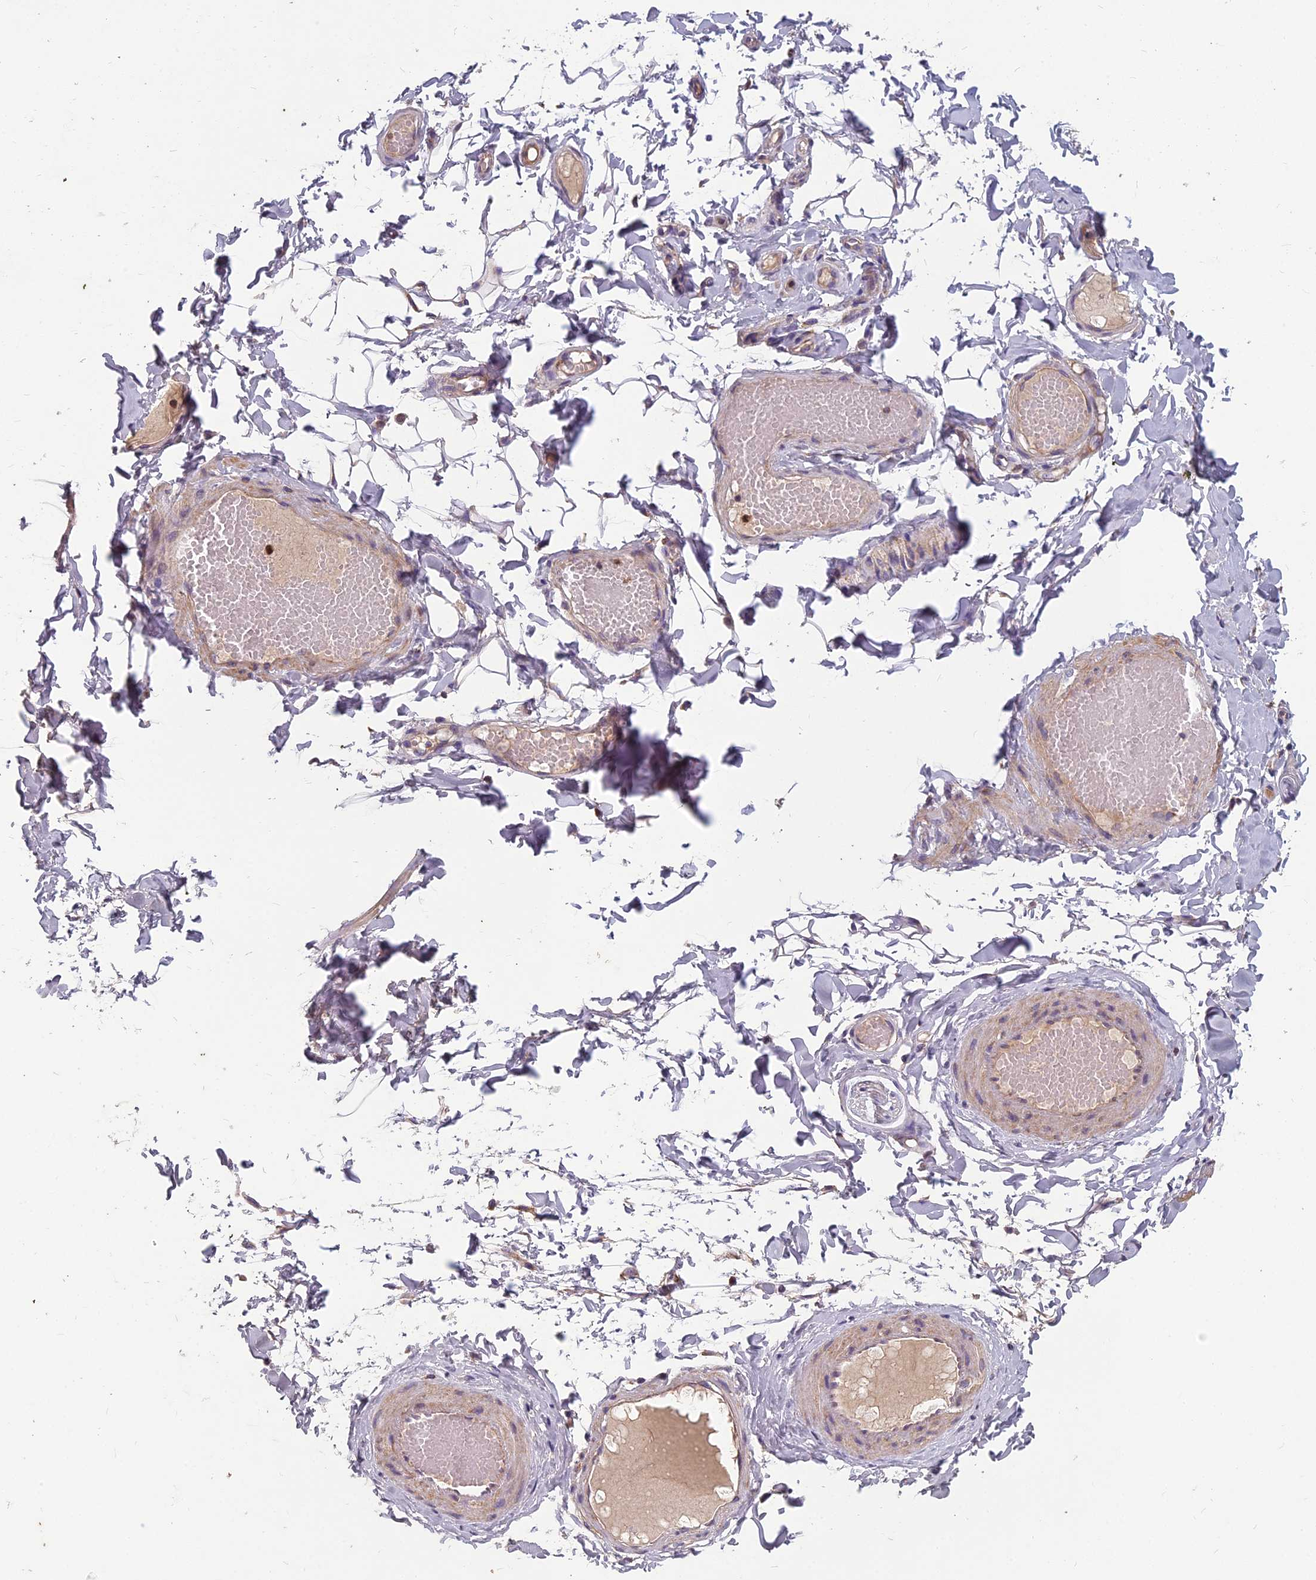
{"staining": {"intensity": "negative", "quantity": "none", "location": "none"}, "tissue": "adipose tissue", "cell_type": "Adipocytes", "image_type": "normal", "snomed": [{"axis": "morphology", "description": "Normal tissue, NOS"}, {"axis": "topography", "description": "Adipose tissue"}, {"axis": "topography", "description": "Vascular tissue"}, {"axis": "topography", "description": "Peripheral nerve tissue"}], "caption": "Immunohistochemistry micrograph of benign human adipose tissue stained for a protein (brown), which demonstrates no expression in adipocytes. (Stains: DAB immunohistochemistry (IHC) with hematoxylin counter stain, Microscopy: brightfield microscopy at high magnification).", "gene": "ENSG00000188897", "patient": {"sex": "male", "age": 25}}